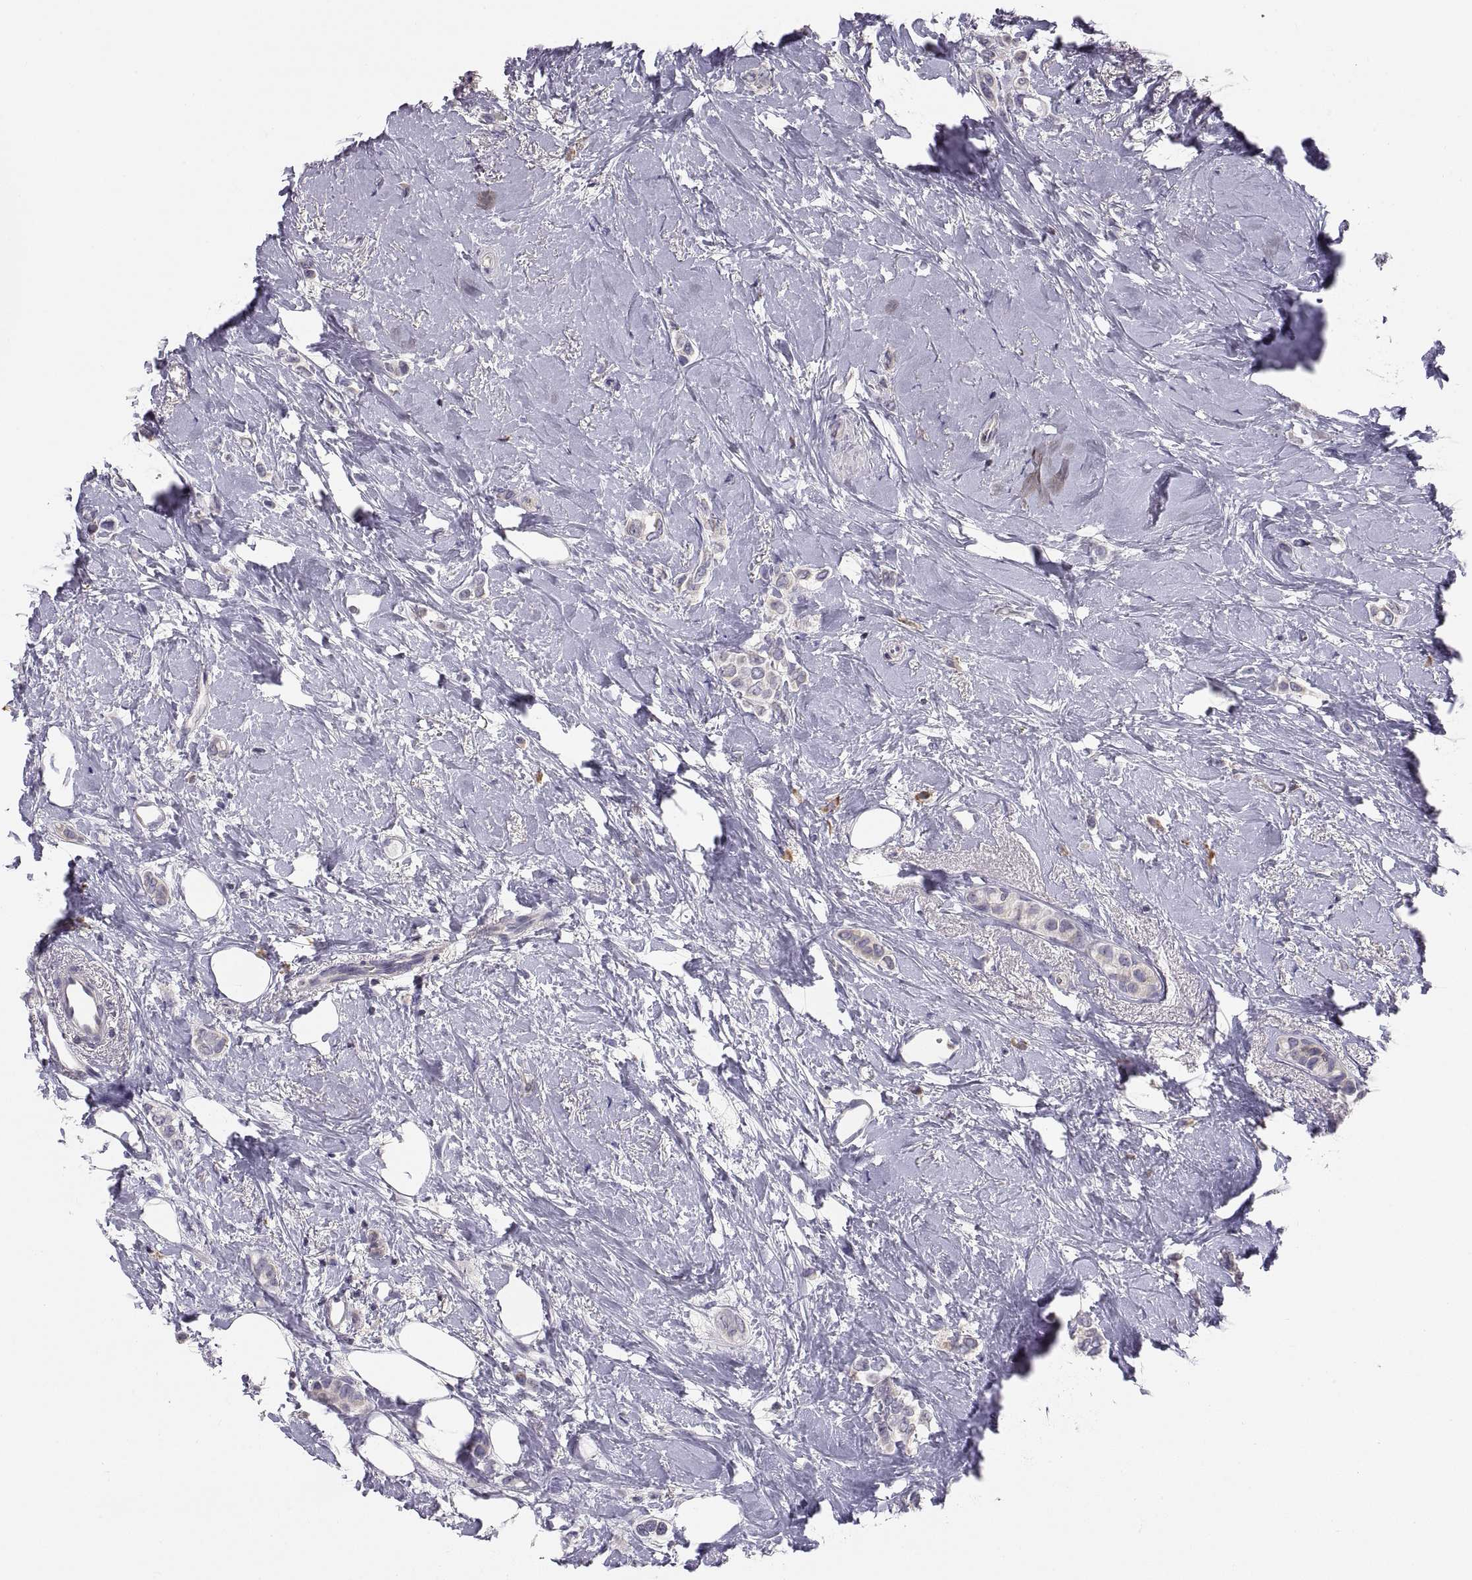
{"staining": {"intensity": "negative", "quantity": "none", "location": "none"}, "tissue": "breast cancer", "cell_type": "Tumor cells", "image_type": "cancer", "snomed": [{"axis": "morphology", "description": "Lobular carcinoma"}, {"axis": "topography", "description": "Breast"}], "caption": "Tumor cells are negative for protein expression in human breast cancer. The staining was performed using DAB to visualize the protein expression in brown, while the nuclei were stained in blue with hematoxylin (Magnification: 20x).", "gene": "ERO1A", "patient": {"sex": "female", "age": 66}}